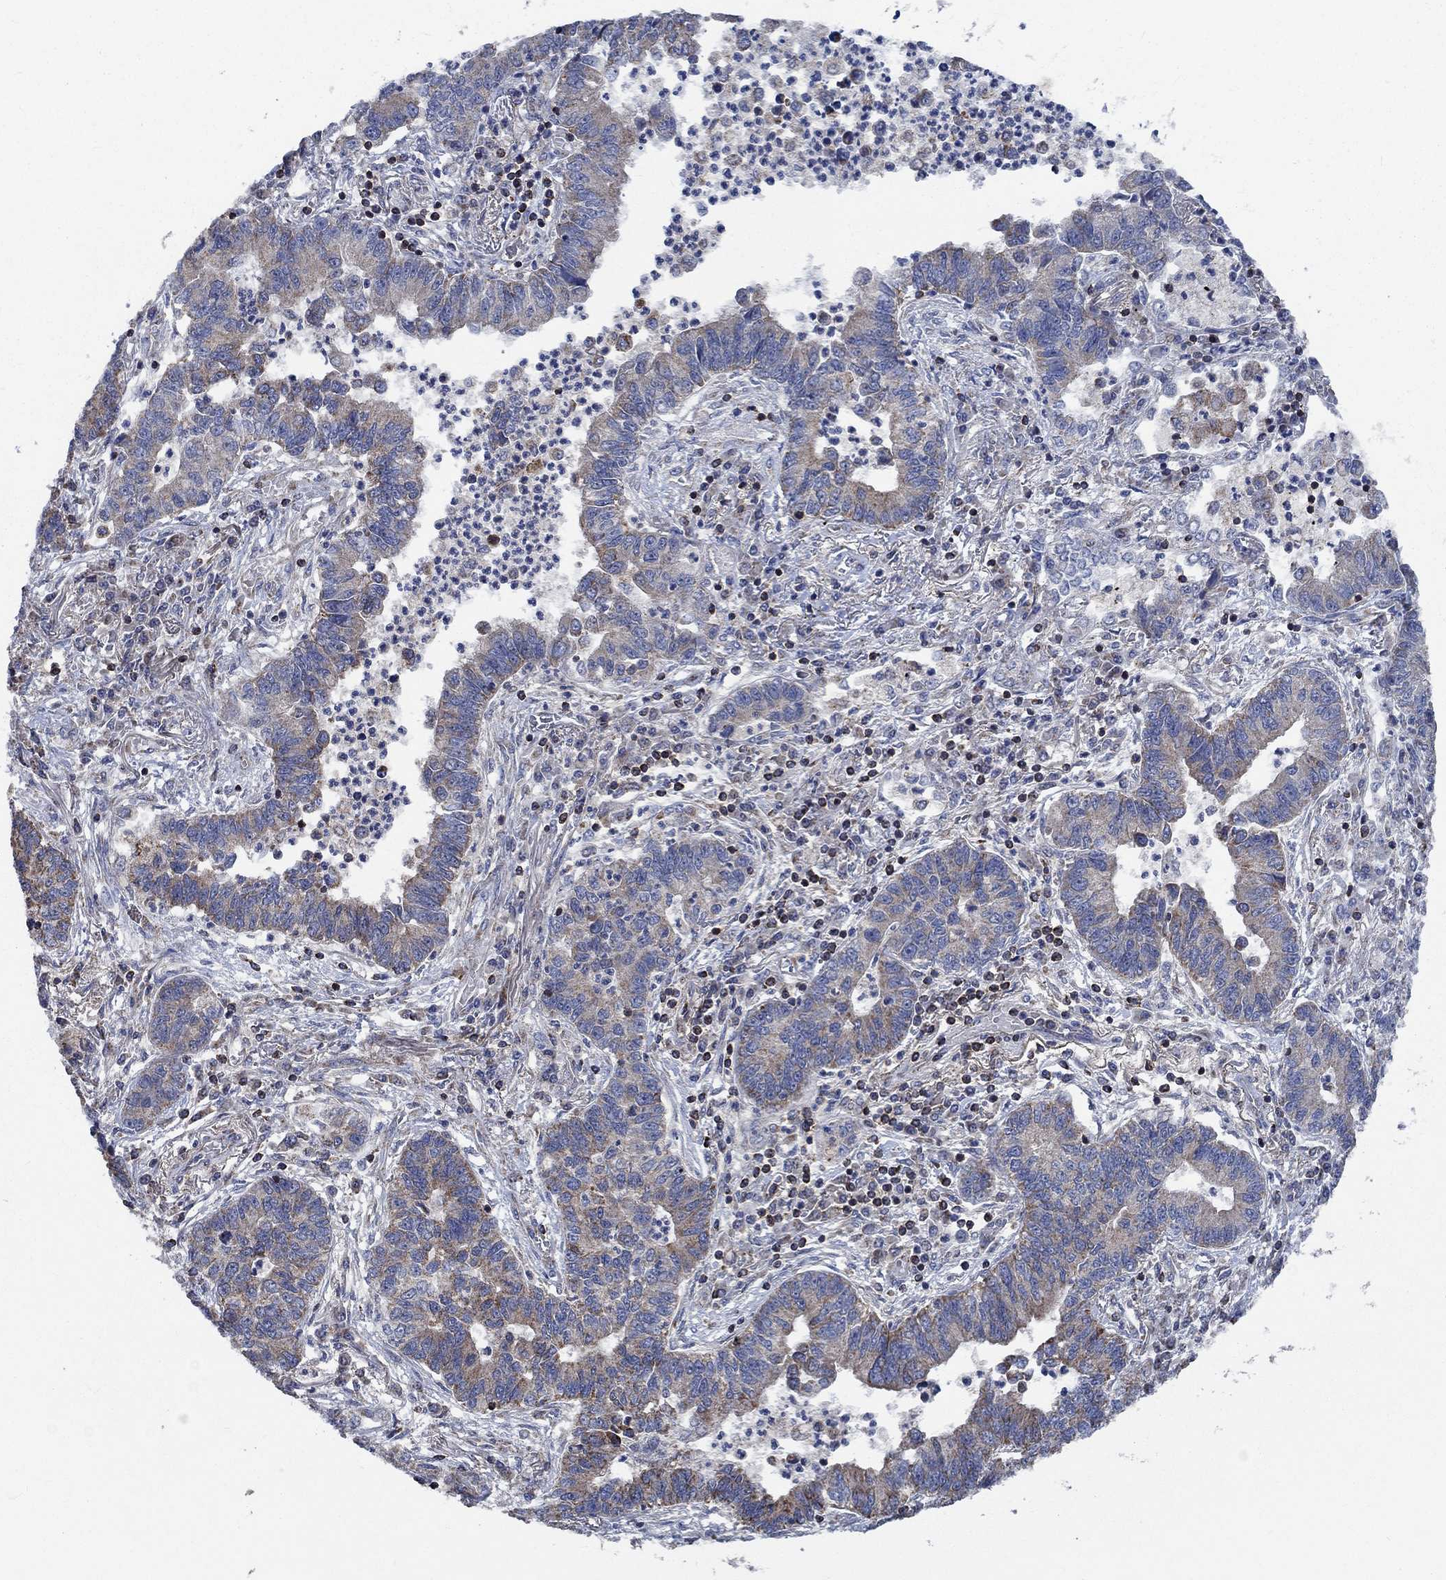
{"staining": {"intensity": "weak", "quantity": ">75%", "location": "cytoplasmic/membranous"}, "tissue": "lung cancer", "cell_type": "Tumor cells", "image_type": "cancer", "snomed": [{"axis": "morphology", "description": "Adenocarcinoma, NOS"}, {"axis": "topography", "description": "Lung"}], "caption": "Immunohistochemical staining of lung adenocarcinoma demonstrates low levels of weak cytoplasmic/membranous protein positivity in about >75% of tumor cells.", "gene": "STXBP6", "patient": {"sex": "female", "age": 57}}